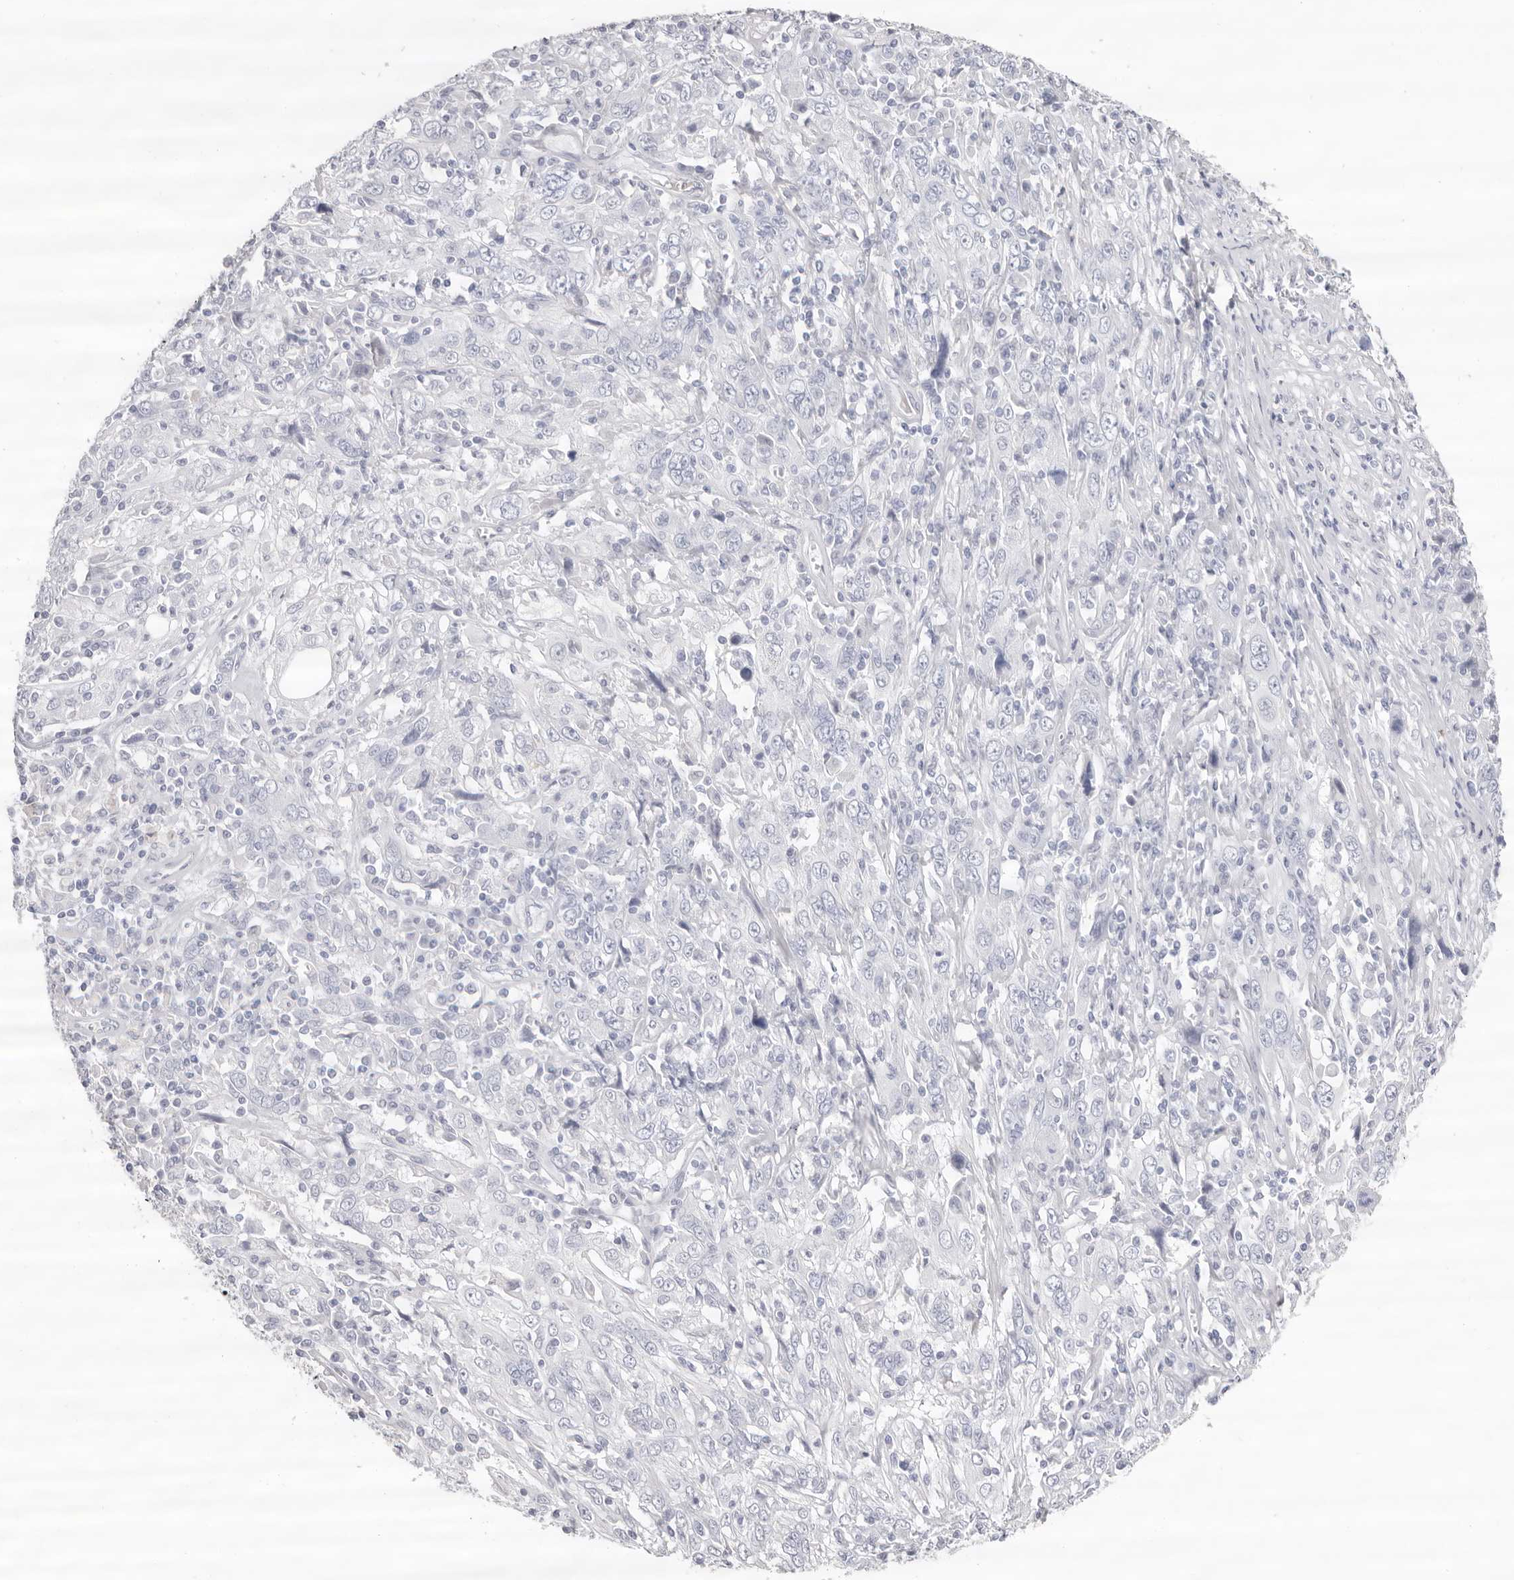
{"staining": {"intensity": "negative", "quantity": "none", "location": "none"}, "tissue": "cervical cancer", "cell_type": "Tumor cells", "image_type": "cancer", "snomed": [{"axis": "morphology", "description": "Squamous cell carcinoma, NOS"}, {"axis": "topography", "description": "Cervix"}], "caption": "Immunohistochemistry of cervical cancer reveals no positivity in tumor cells.", "gene": "LPO", "patient": {"sex": "female", "age": 46}}